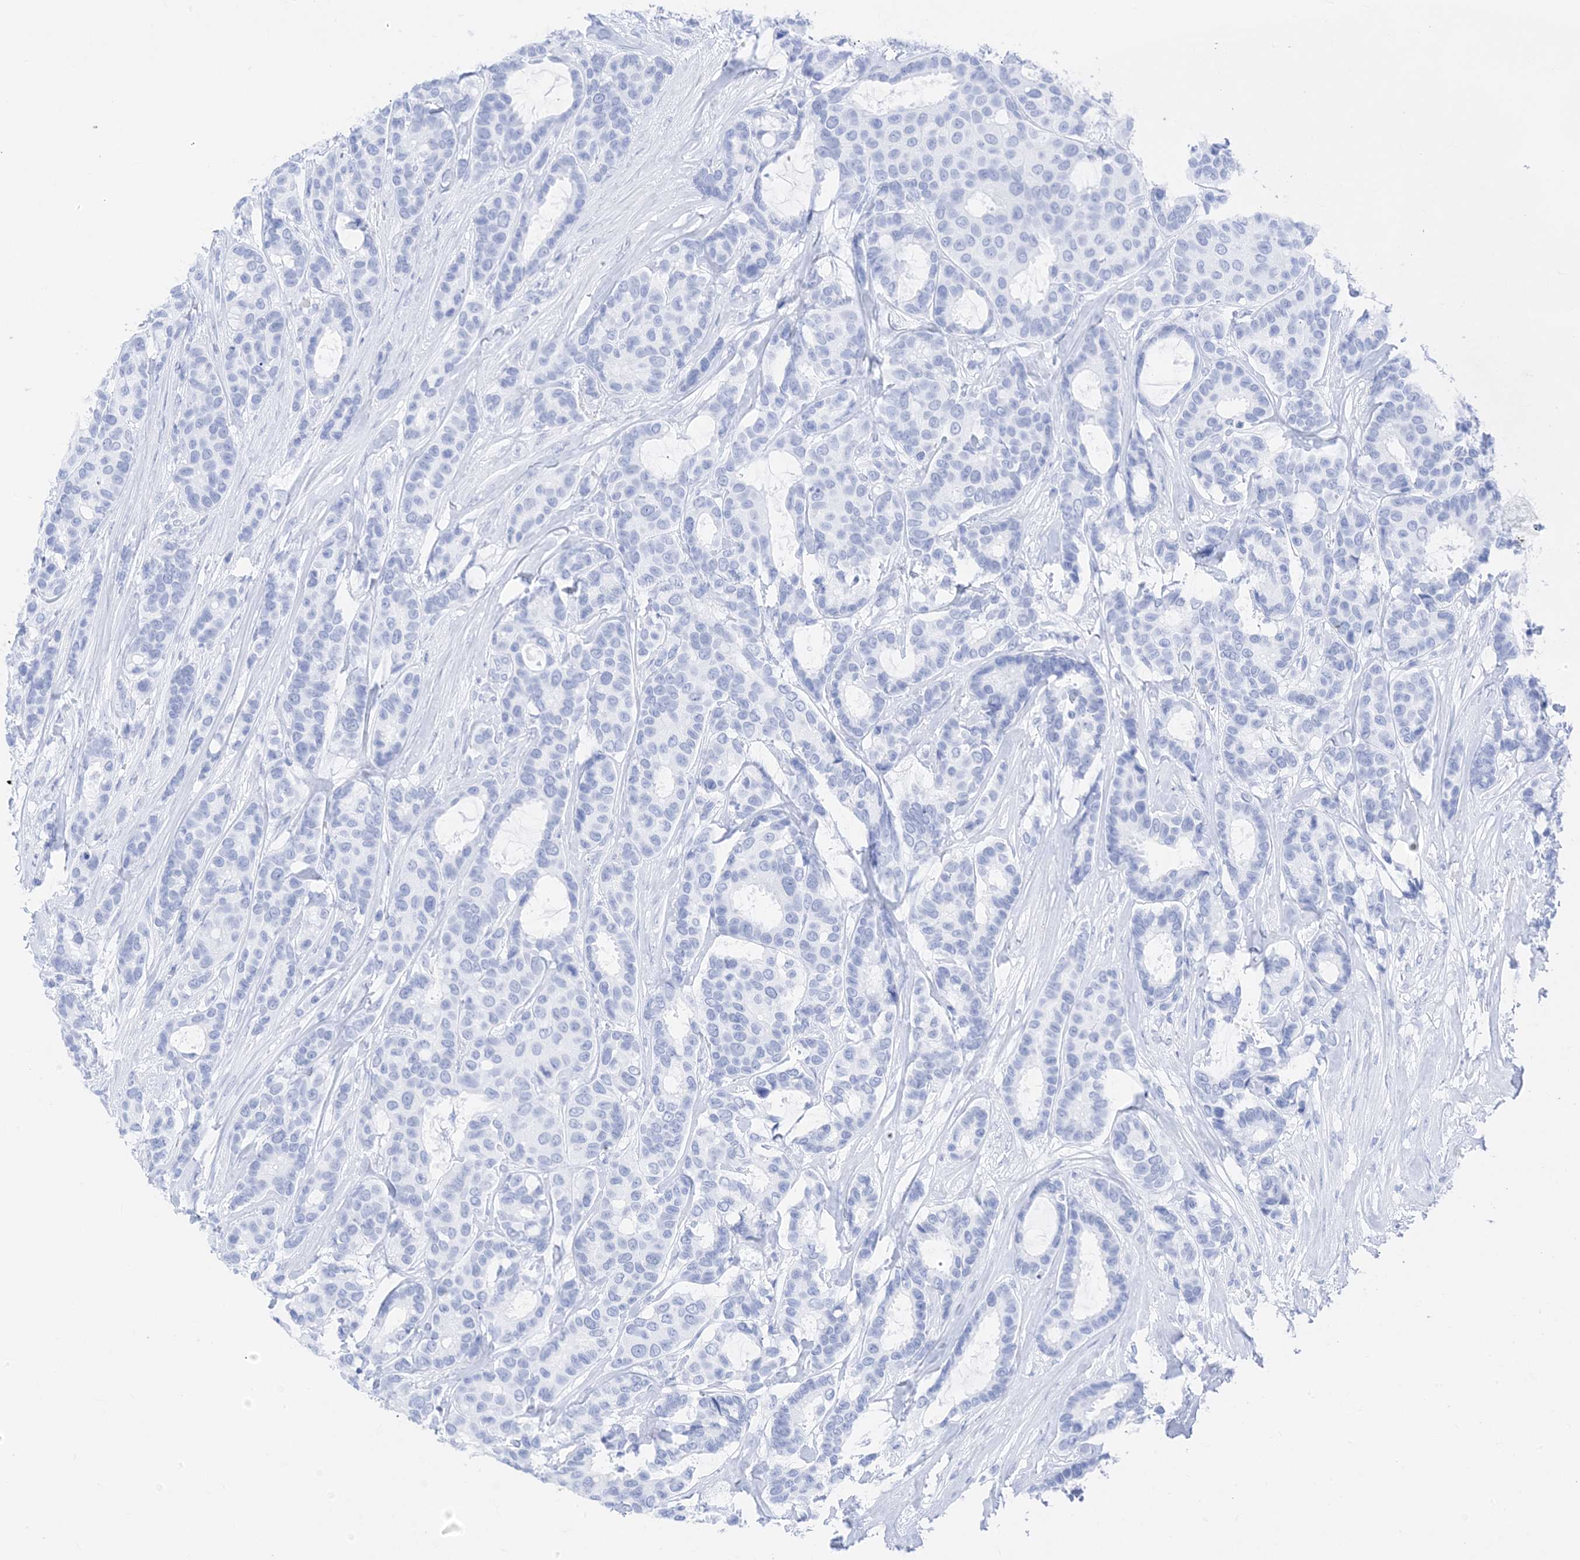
{"staining": {"intensity": "negative", "quantity": "none", "location": "none"}, "tissue": "breast cancer", "cell_type": "Tumor cells", "image_type": "cancer", "snomed": [{"axis": "morphology", "description": "Duct carcinoma"}, {"axis": "topography", "description": "Breast"}], "caption": "A micrograph of breast cancer stained for a protein shows no brown staining in tumor cells.", "gene": "MUC17", "patient": {"sex": "female", "age": 87}}